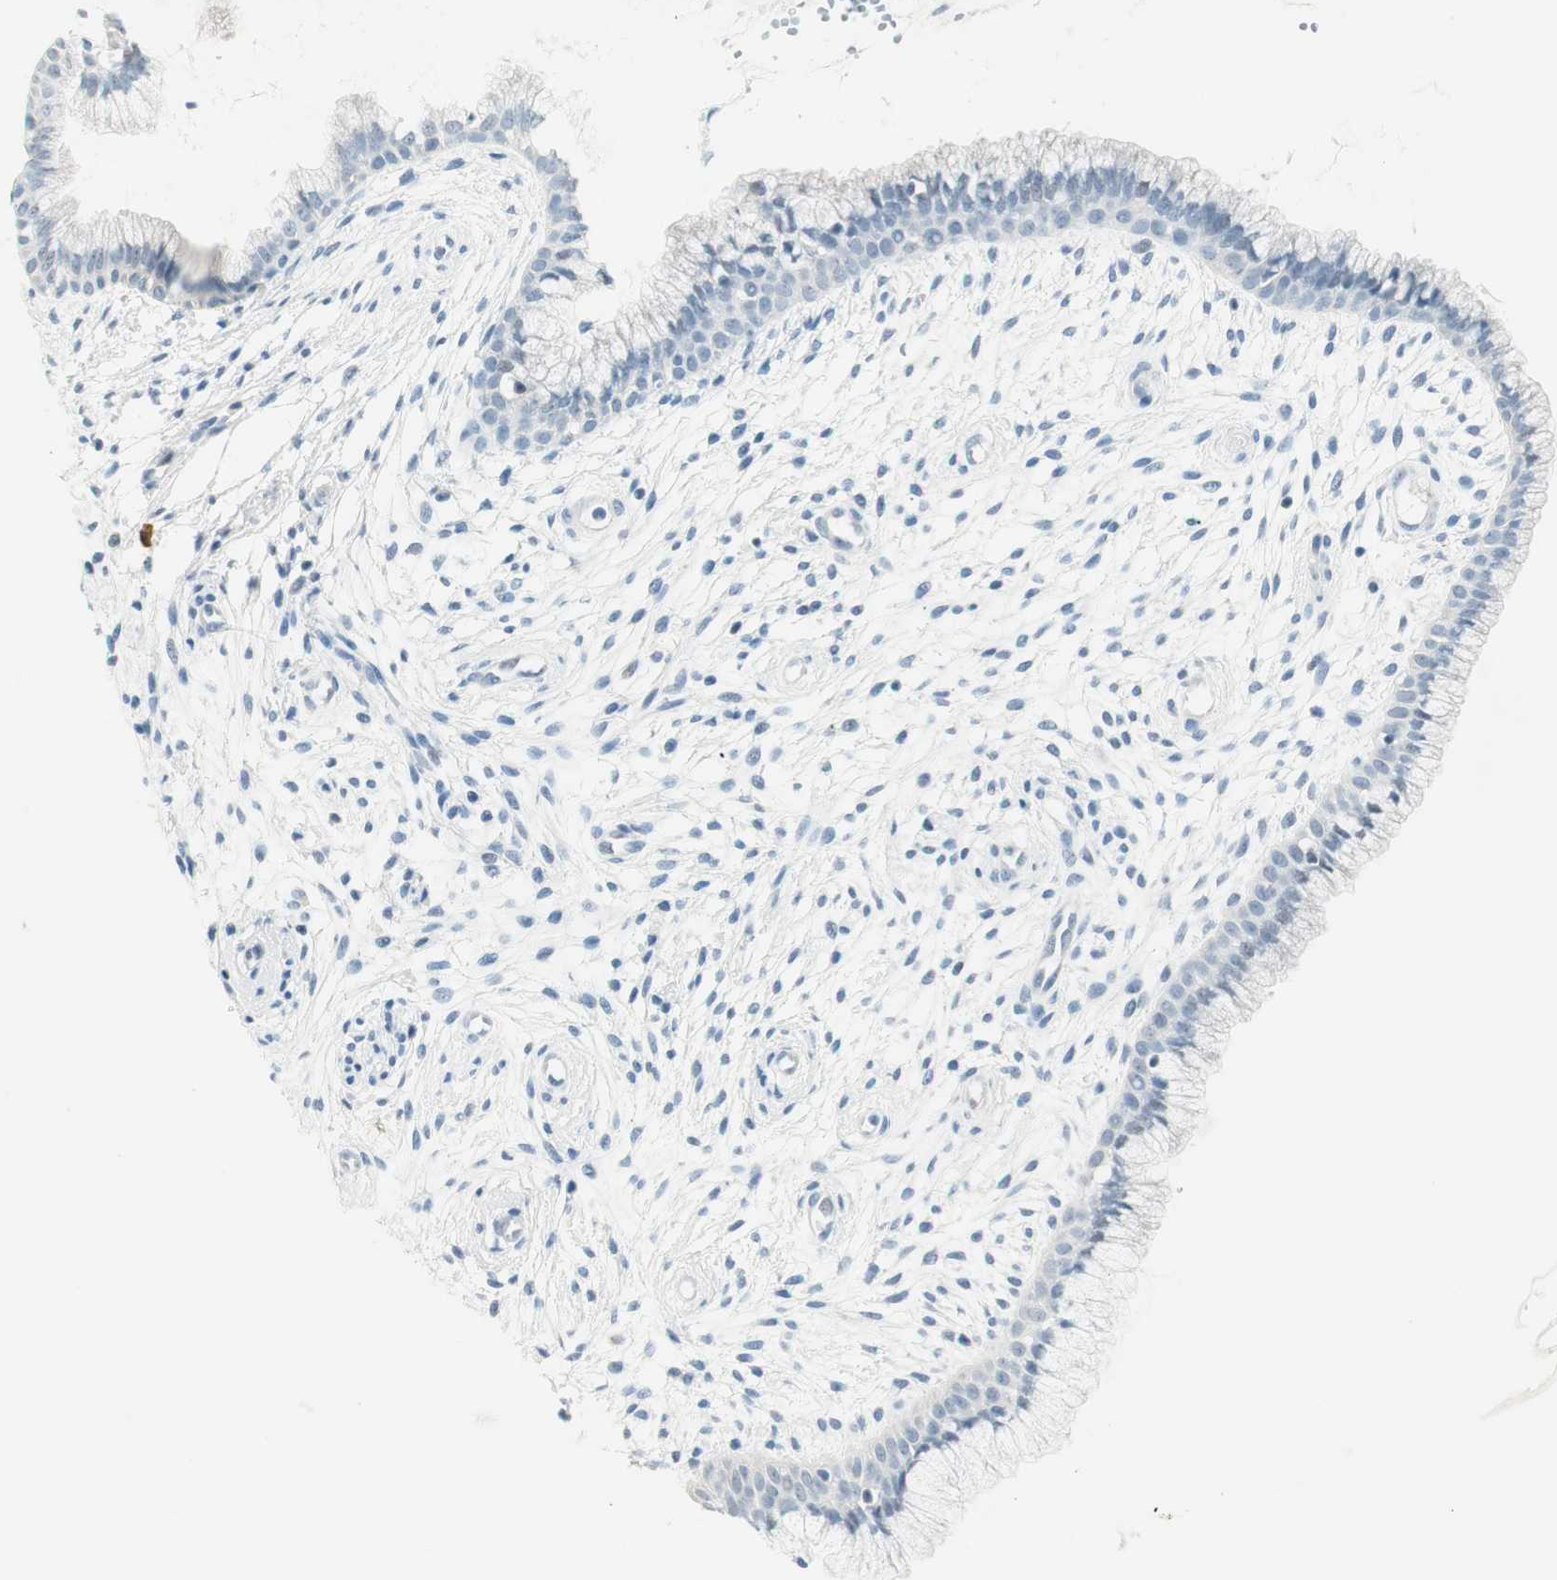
{"staining": {"intensity": "negative", "quantity": "none", "location": "none"}, "tissue": "cervix", "cell_type": "Glandular cells", "image_type": "normal", "snomed": [{"axis": "morphology", "description": "Normal tissue, NOS"}, {"axis": "topography", "description": "Cervix"}], "caption": "Glandular cells show no significant staining in normal cervix.", "gene": "HOXB13", "patient": {"sex": "female", "age": 39}}